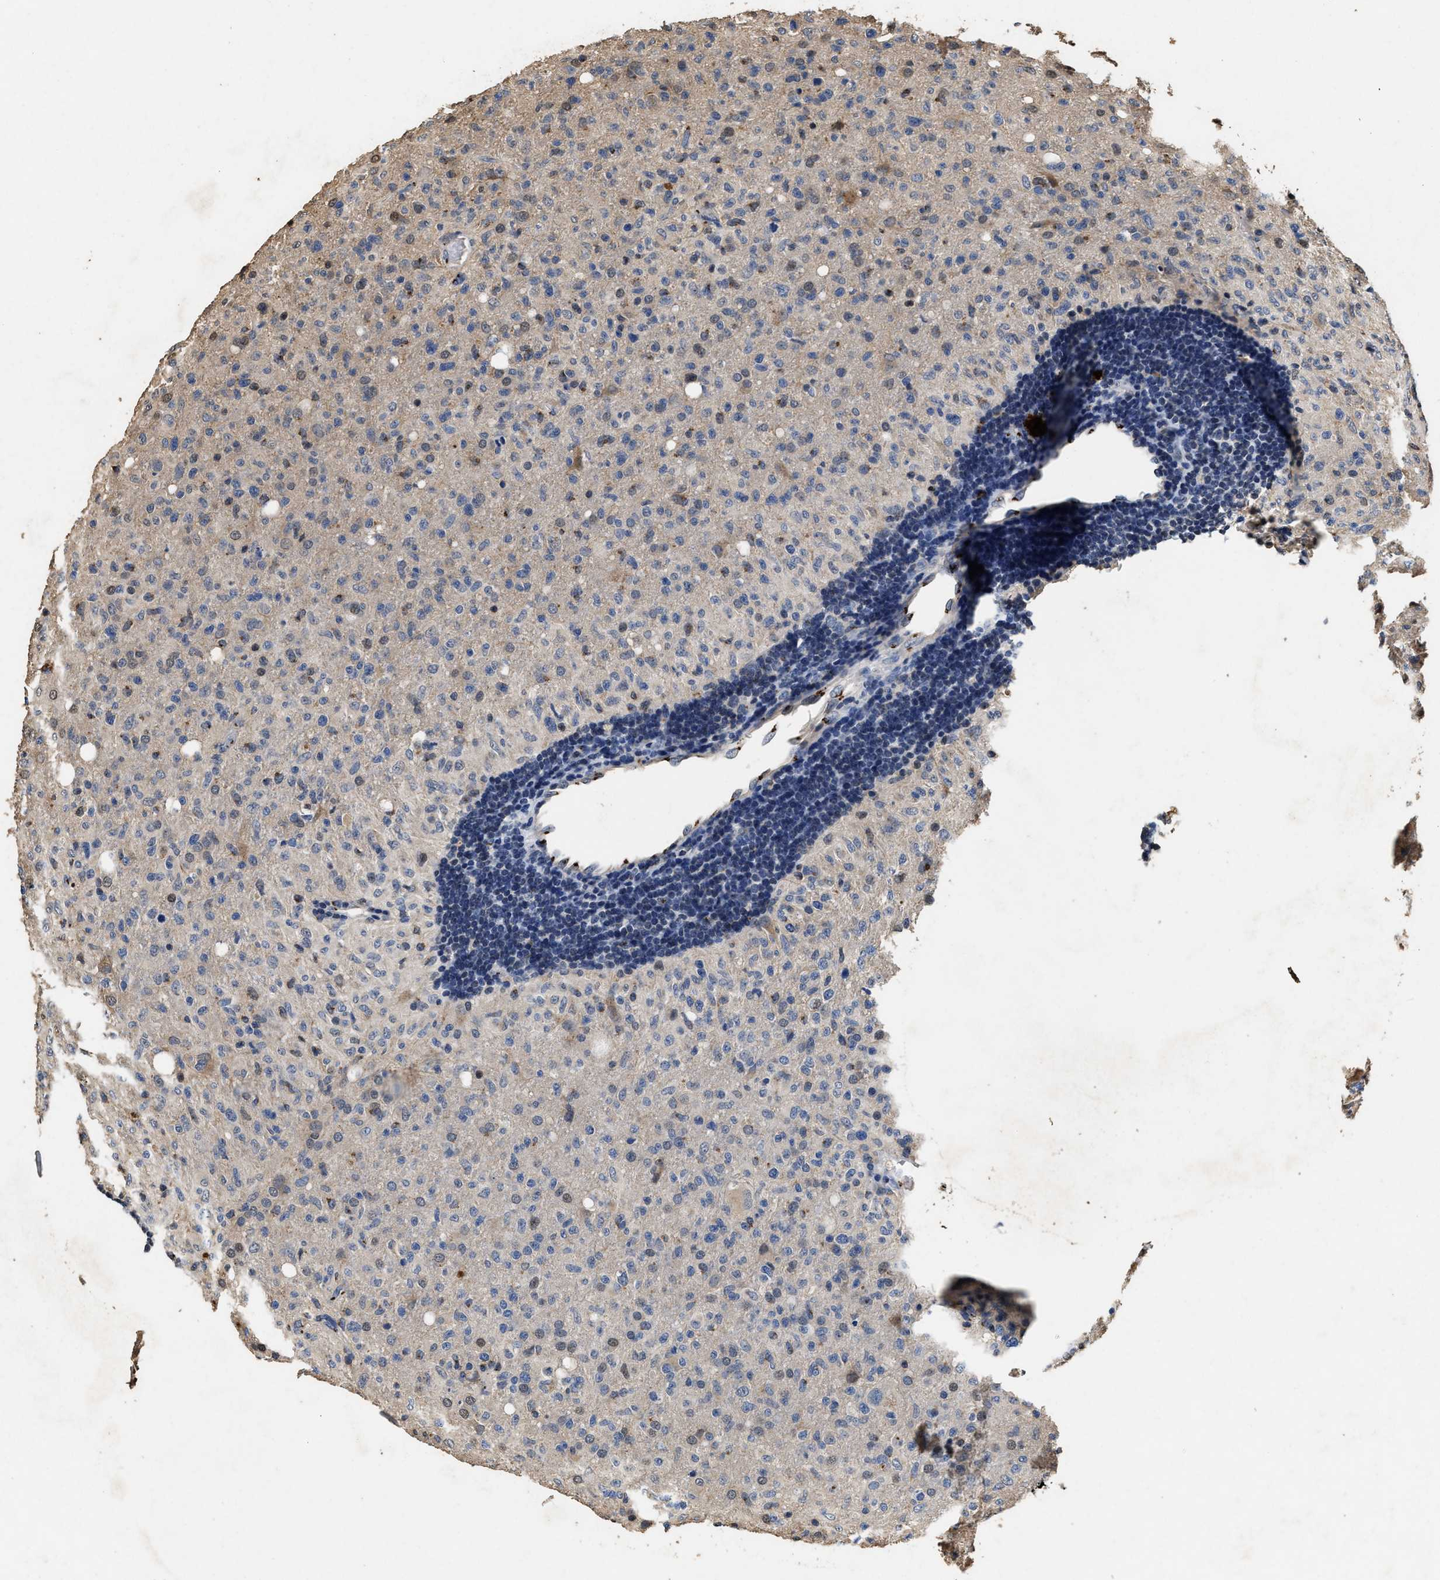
{"staining": {"intensity": "weak", "quantity": "<25%", "location": "nuclear"}, "tissue": "glioma", "cell_type": "Tumor cells", "image_type": "cancer", "snomed": [{"axis": "morphology", "description": "Glioma, malignant, High grade"}, {"axis": "topography", "description": "Brain"}], "caption": "This is an immunohistochemistry (IHC) photomicrograph of glioma. There is no staining in tumor cells.", "gene": "TPST2", "patient": {"sex": "female", "age": 57}}